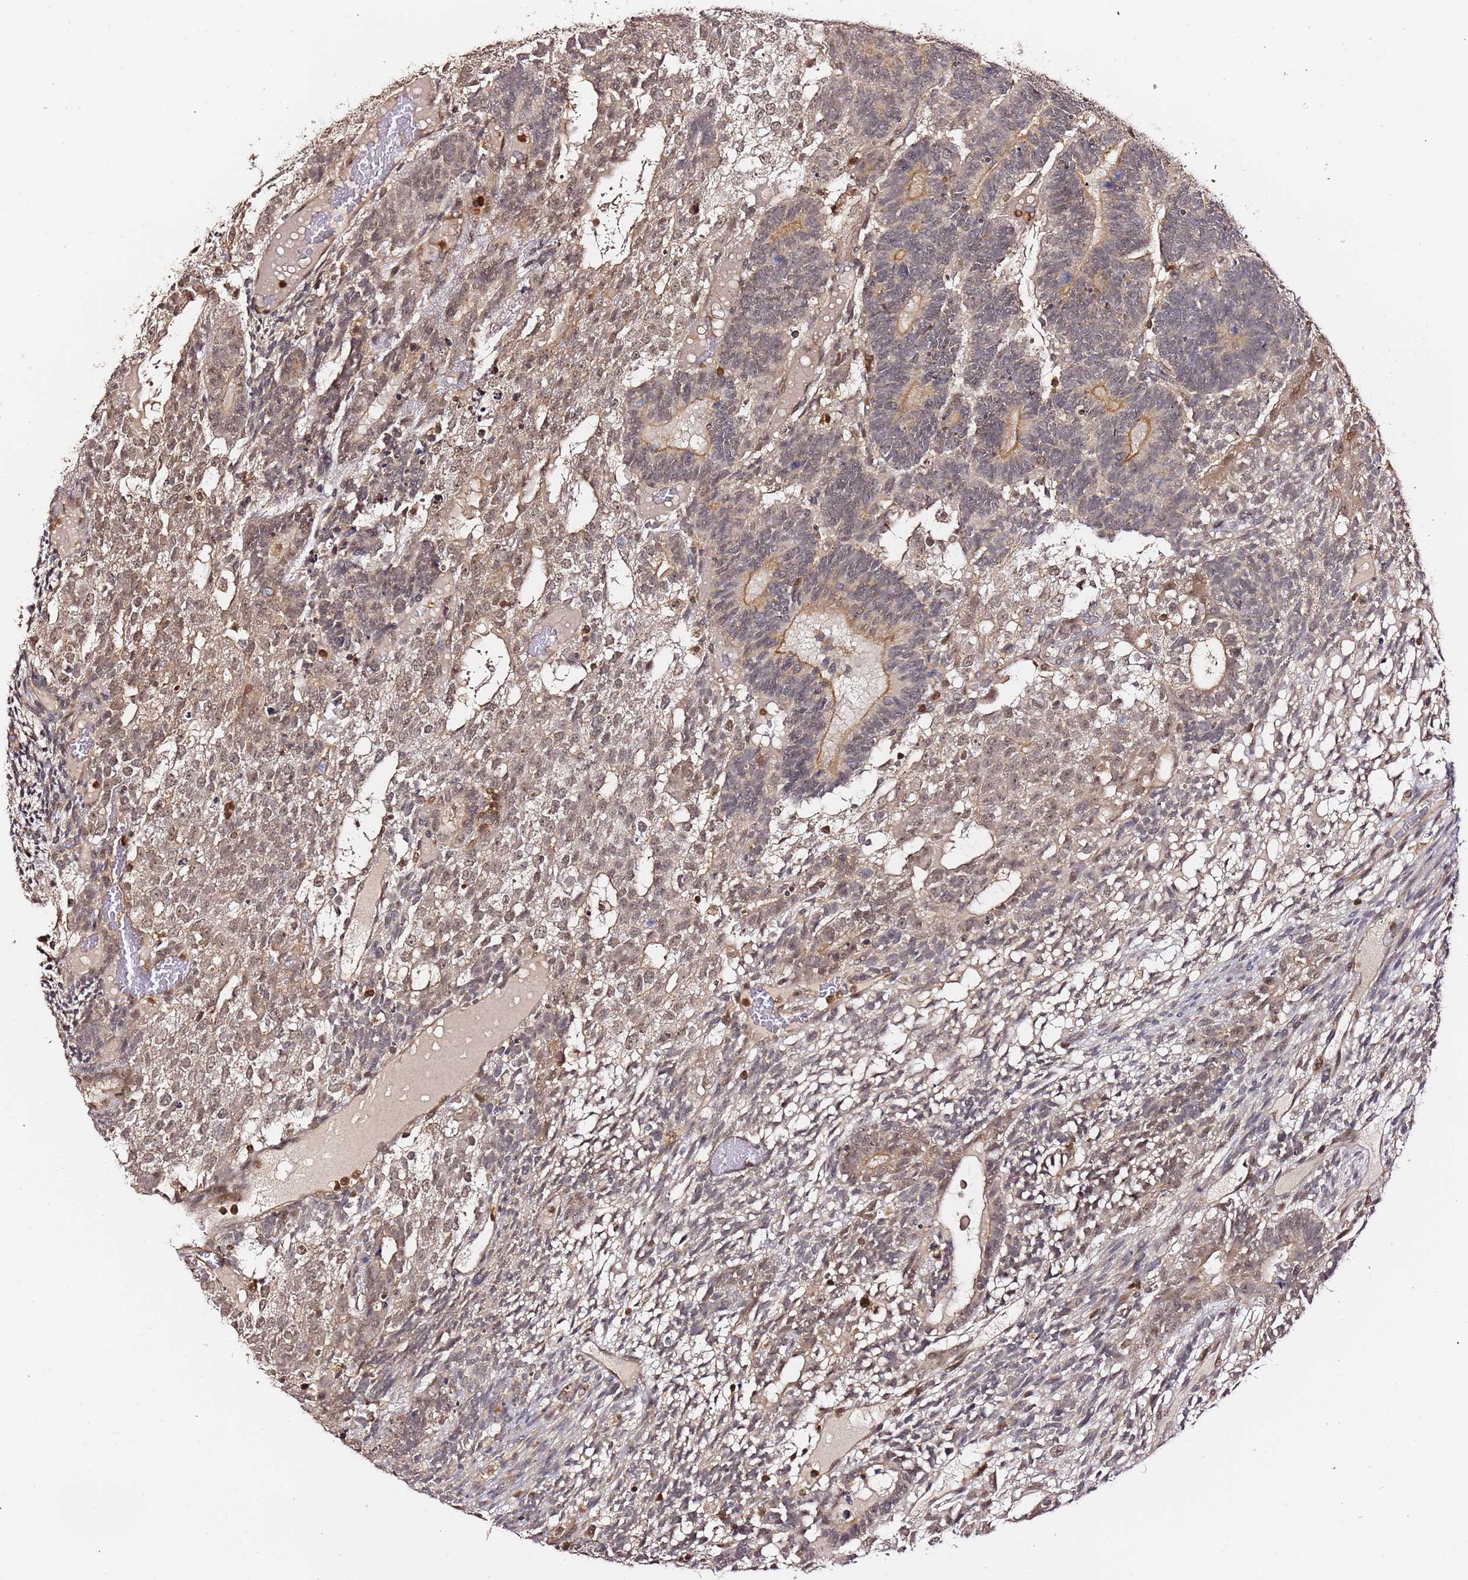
{"staining": {"intensity": "moderate", "quantity": "25%-75%", "location": "nuclear"}, "tissue": "testis cancer", "cell_type": "Tumor cells", "image_type": "cancer", "snomed": [{"axis": "morphology", "description": "Carcinoma, Embryonal, NOS"}, {"axis": "topography", "description": "Testis"}], "caption": "Approximately 25%-75% of tumor cells in testis embryonal carcinoma demonstrate moderate nuclear protein staining as visualized by brown immunohistochemical staining.", "gene": "OR5V1", "patient": {"sex": "male", "age": 23}}